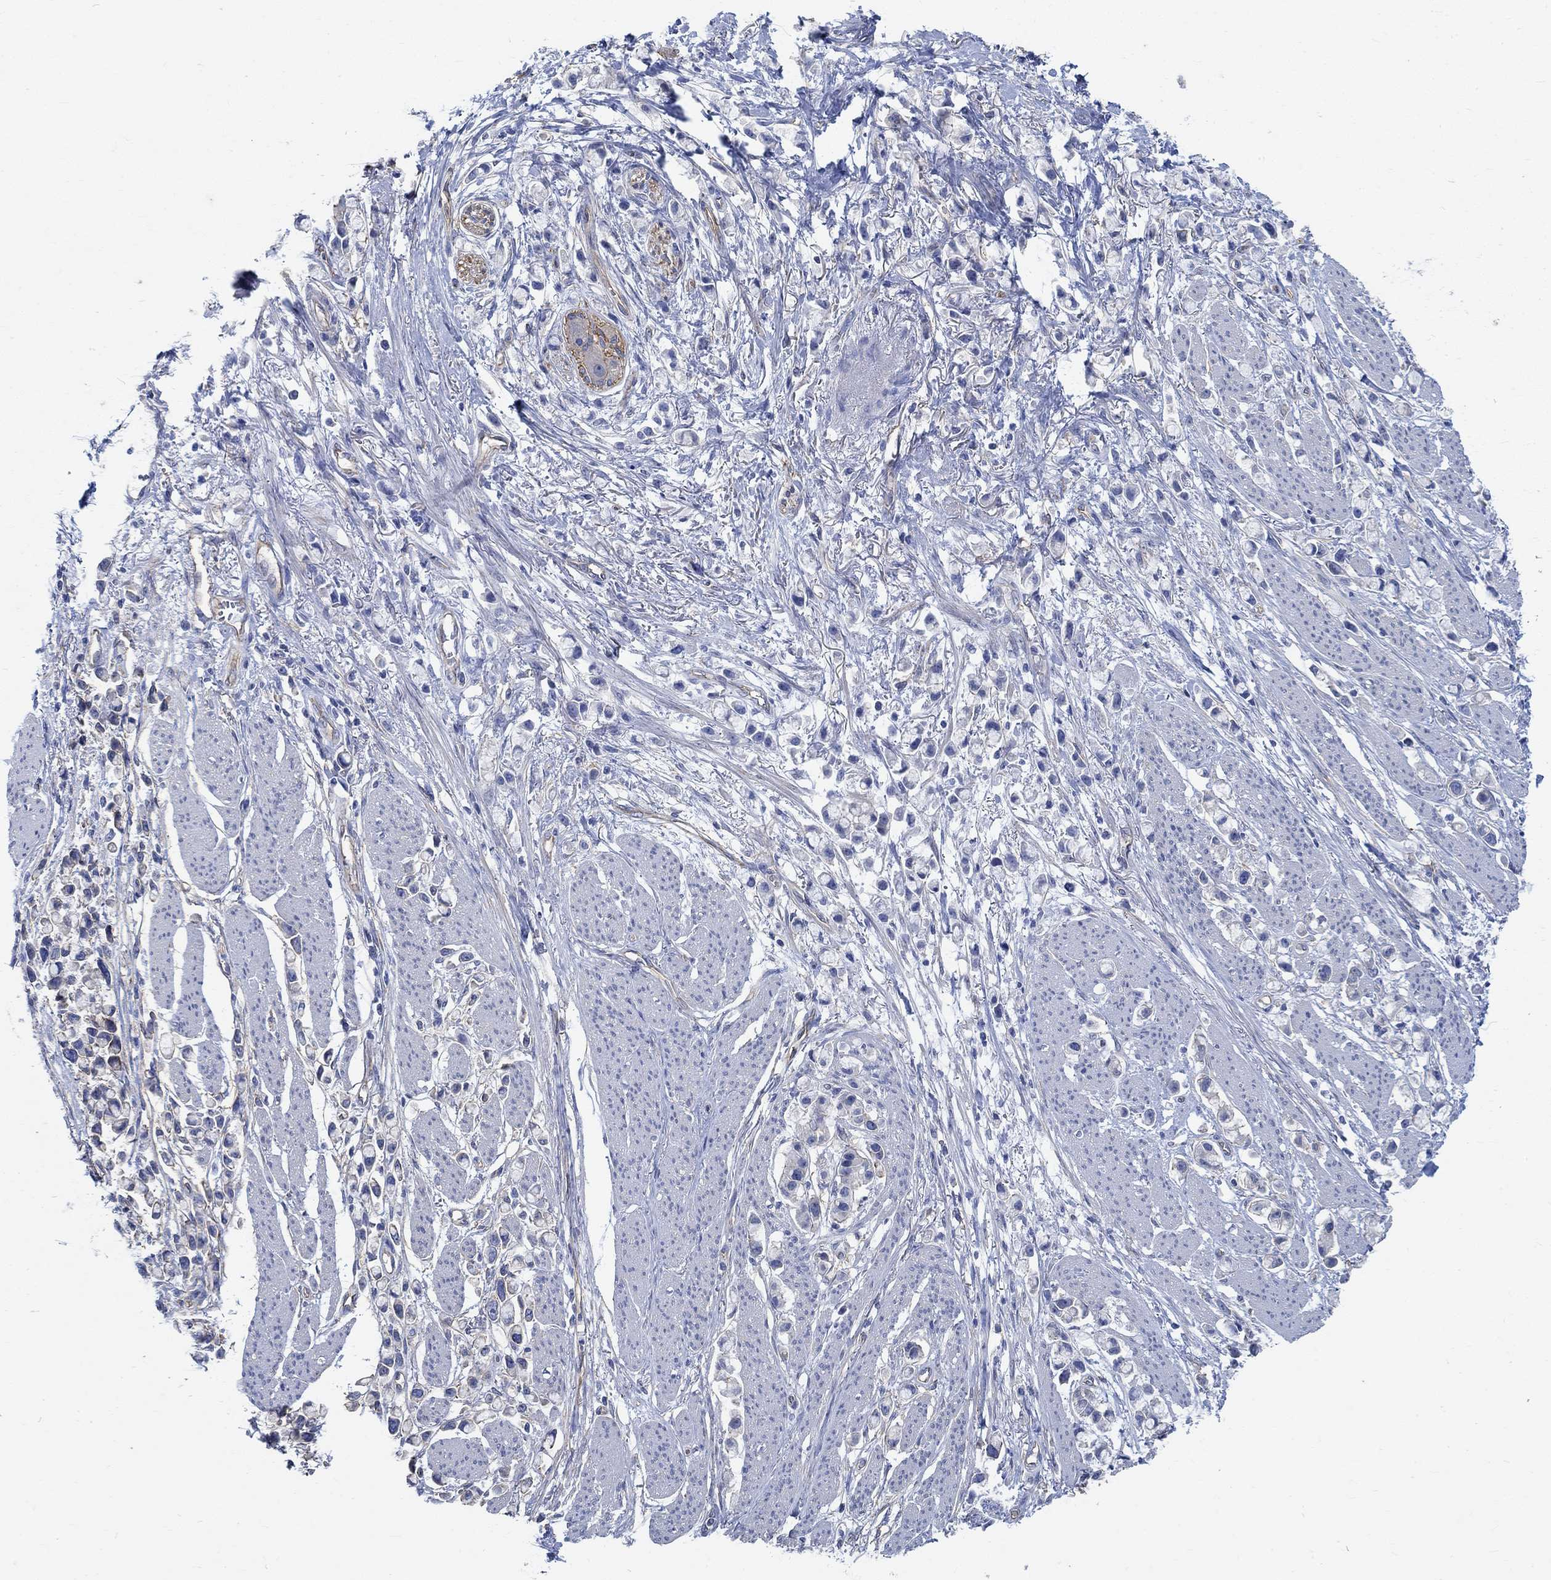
{"staining": {"intensity": "negative", "quantity": "none", "location": "none"}, "tissue": "stomach cancer", "cell_type": "Tumor cells", "image_type": "cancer", "snomed": [{"axis": "morphology", "description": "Adenocarcinoma, NOS"}, {"axis": "topography", "description": "Stomach"}], "caption": "High power microscopy photomicrograph of an IHC image of adenocarcinoma (stomach), revealing no significant staining in tumor cells.", "gene": "TMEM198", "patient": {"sex": "female", "age": 81}}